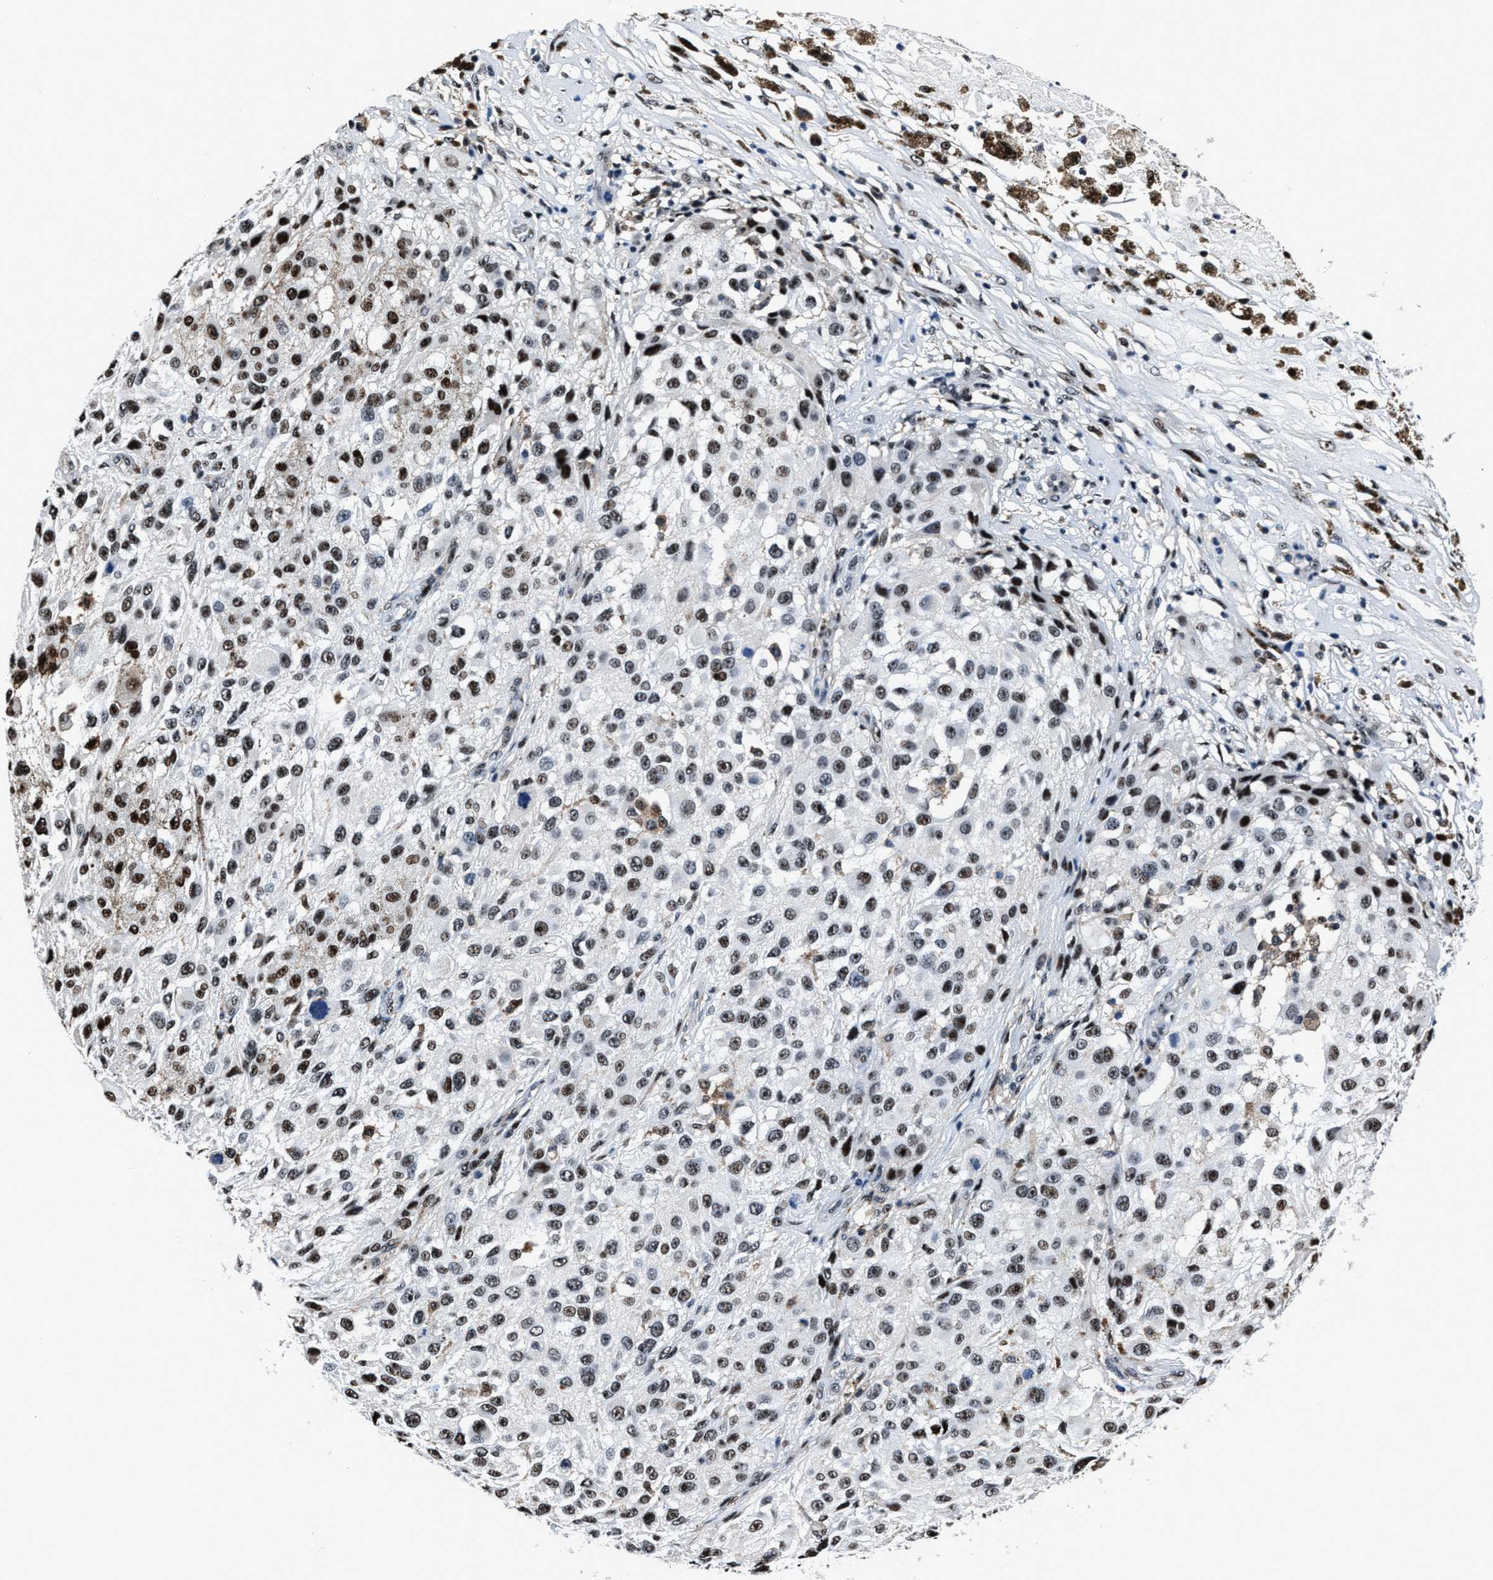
{"staining": {"intensity": "moderate", "quantity": ">75%", "location": "nuclear"}, "tissue": "melanoma", "cell_type": "Tumor cells", "image_type": "cancer", "snomed": [{"axis": "morphology", "description": "Necrosis, NOS"}, {"axis": "morphology", "description": "Malignant melanoma, NOS"}, {"axis": "topography", "description": "Skin"}], "caption": "A histopathology image showing moderate nuclear staining in approximately >75% of tumor cells in melanoma, as visualized by brown immunohistochemical staining.", "gene": "PPIE", "patient": {"sex": "female", "age": 87}}